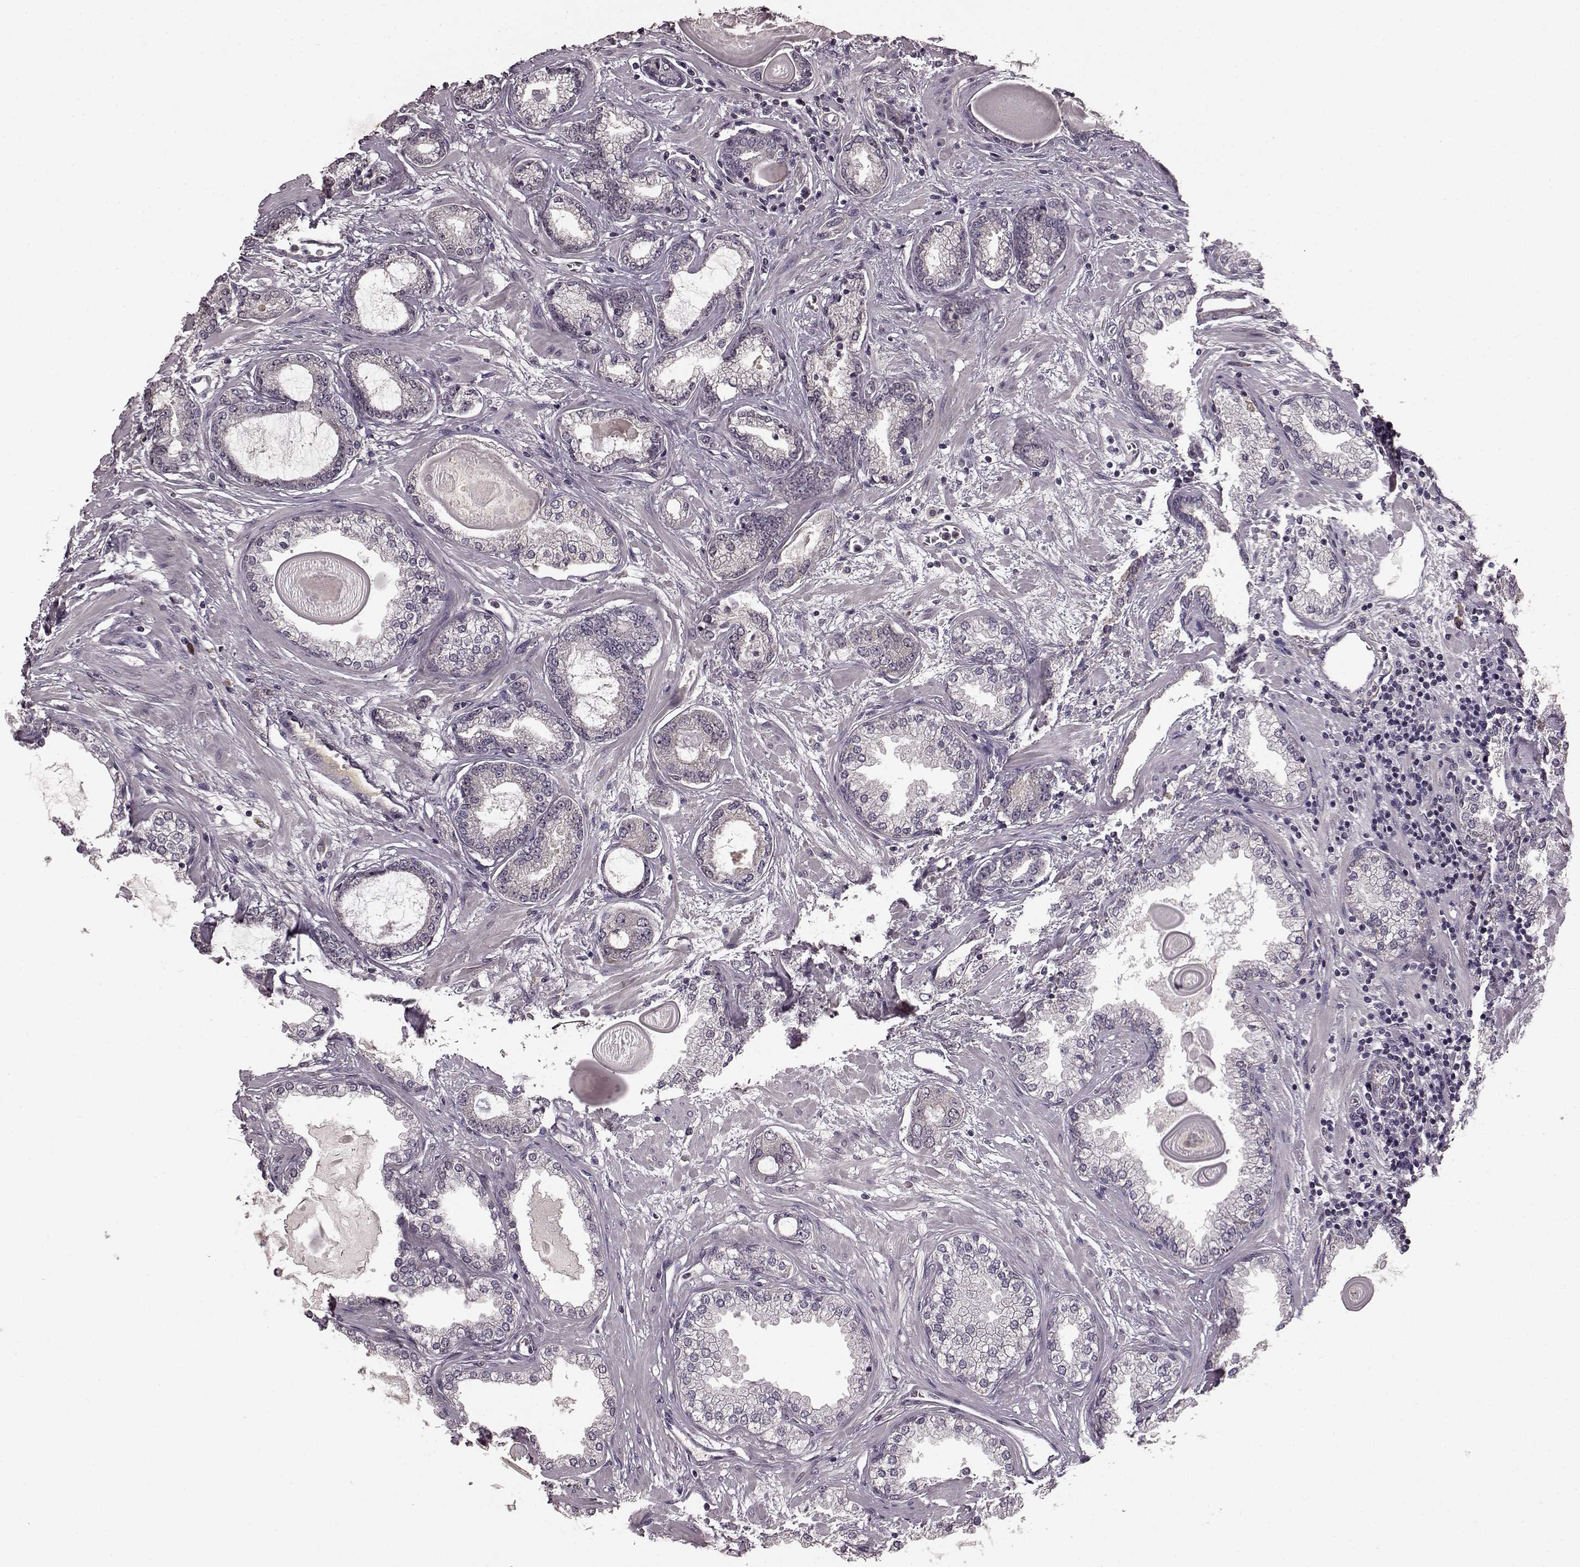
{"staining": {"intensity": "negative", "quantity": "none", "location": "none"}, "tissue": "prostate cancer", "cell_type": "Tumor cells", "image_type": "cancer", "snomed": [{"axis": "morphology", "description": "Normal tissue, NOS"}, {"axis": "morphology", "description": "Adenocarcinoma, High grade"}, {"axis": "topography", "description": "Prostate"}], "caption": "Tumor cells show no significant positivity in prostate cancer (high-grade adenocarcinoma). Nuclei are stained in blue.", "gene": "NRL", "patient": {"sex": "male", "age": 83}}